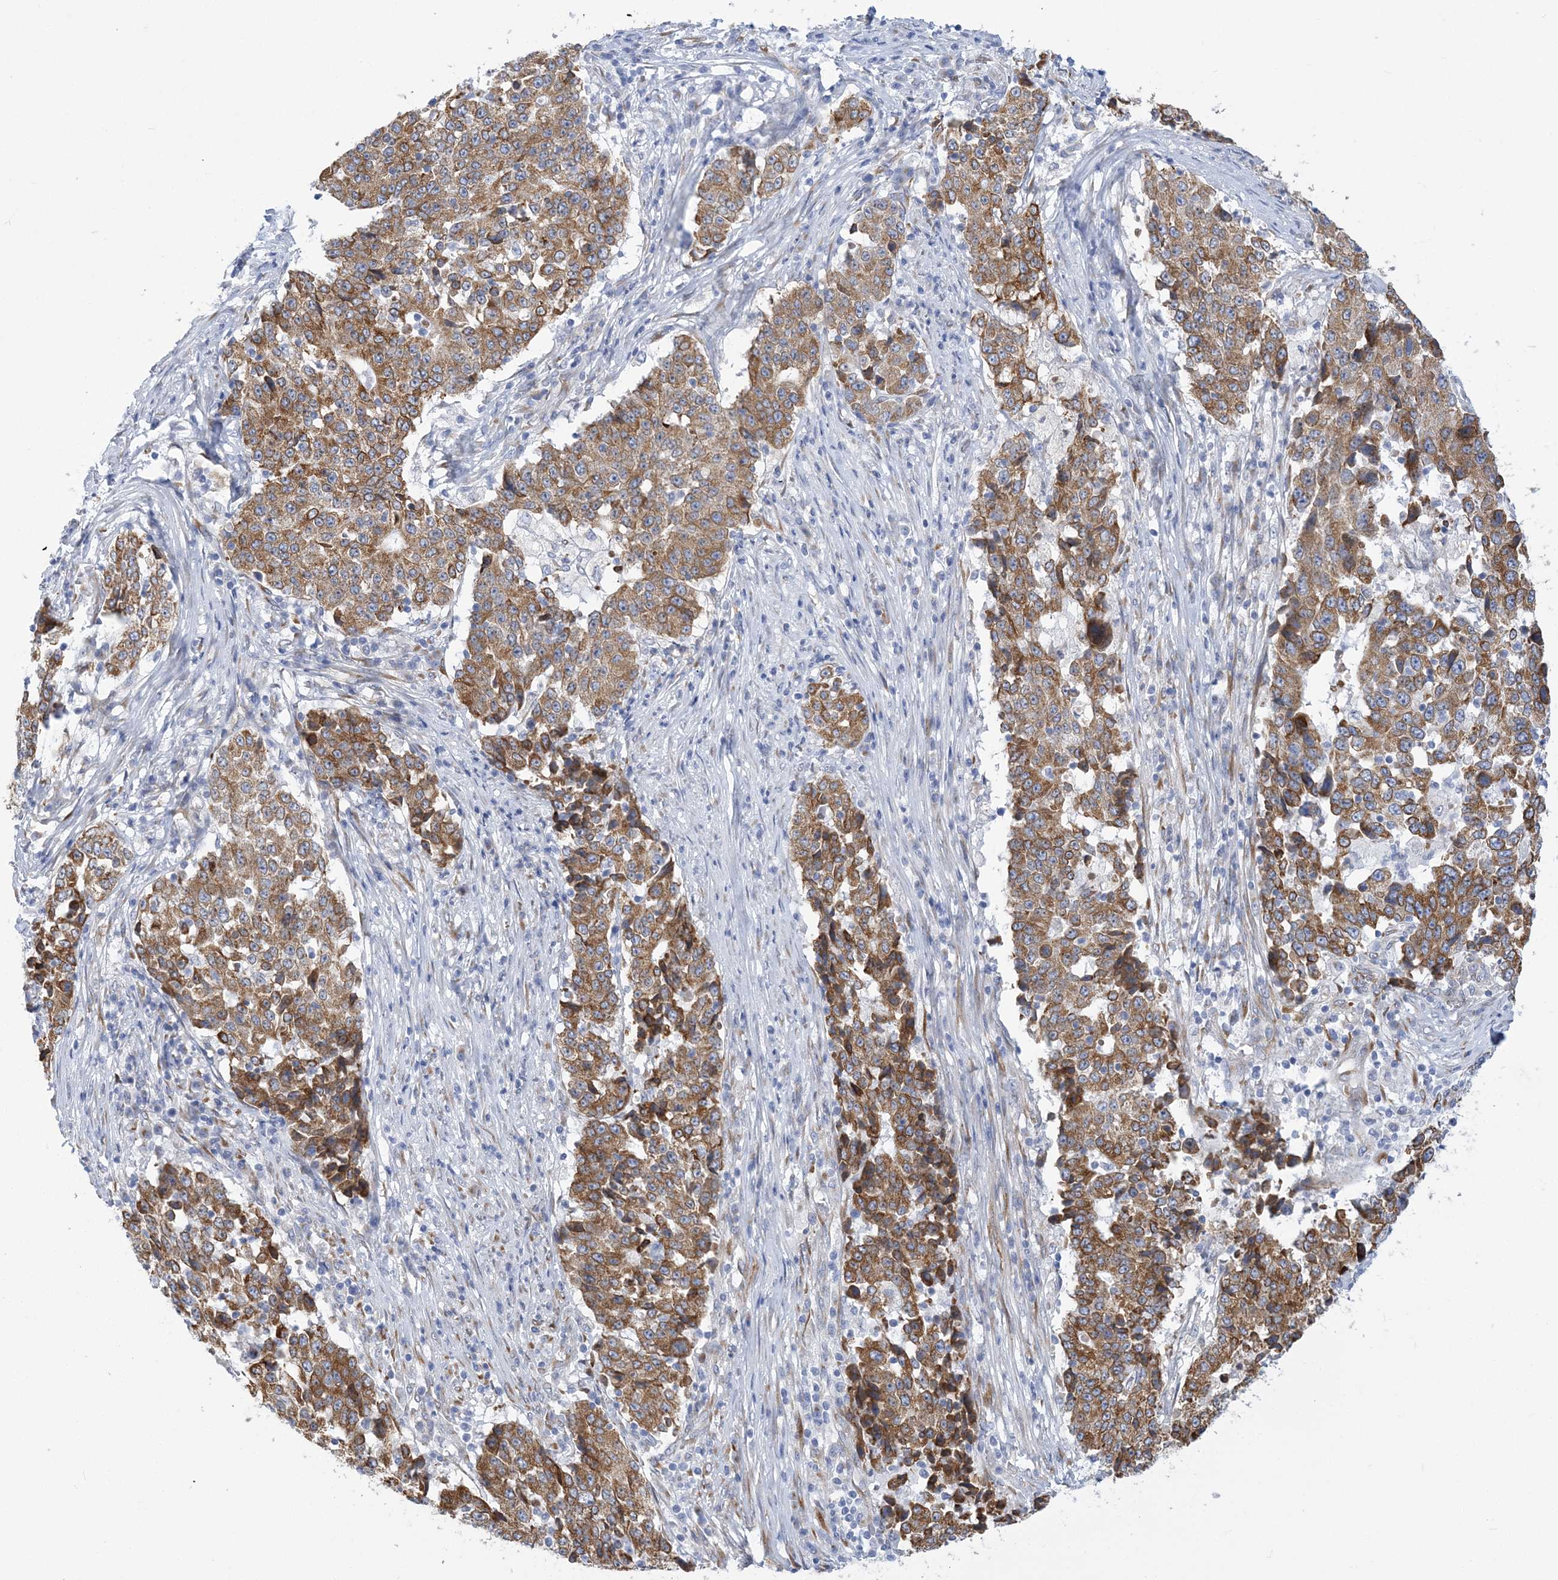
{"staining": {"intensity": "moderate", "quantity": ">75%", "location": "cytoplasmic/membranous"}, "tissue": "stomach cancer", "cell_type": "Tumor cells", "image_type": "cancer", "snomed": [{"axis": "morphology", "description": "Adenocarcinoma, NOS"}, {"axis": "topography", "description": "Stomach"}], "caption": "Stomach adenocarcinoma tissue shows moderate cytoplasmic/membranous positivity in about >75% of tumor cells", "gene": "PLEKHG4B", "patient": {"sex": "male", "age": 59}}